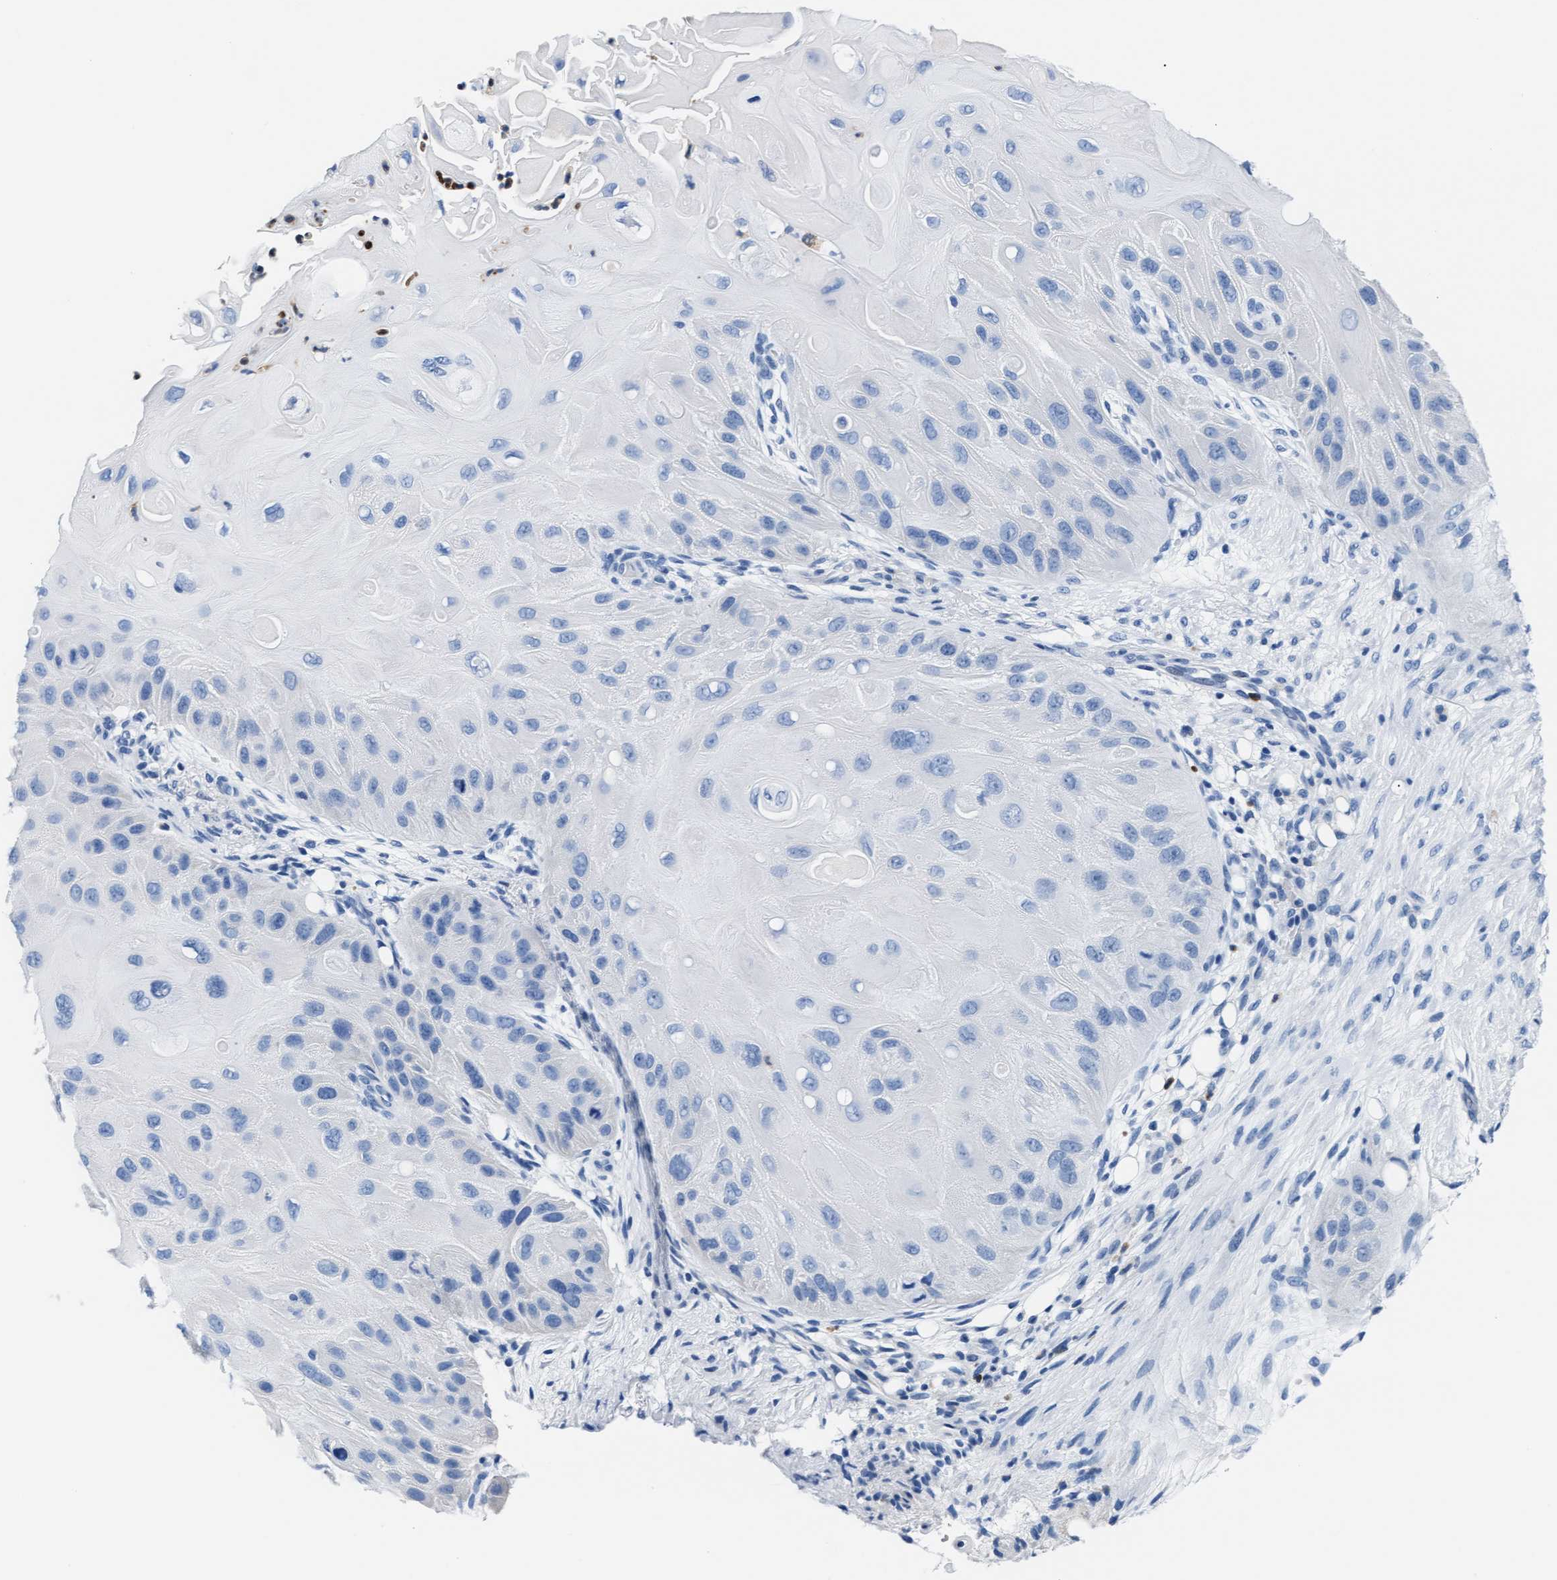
{"staining": {"intensity": "negative", "quantity": "none", "location": "none"}, "tissue": "skin cancer", "cell_type": "Tumor cells", "image_type": "cancer", "snomed": [{"axis": "morphology", "description": "Squamous cell carcinoma, NOS"}, {"axis": "topography", "description": "Skin"}], "caption": "Image shows no protein staining in tumor cells of squamous cell carcinoma (skin) tissue.", "gene": "MMP8", "patient": {"sex": "female", "age": 77}}